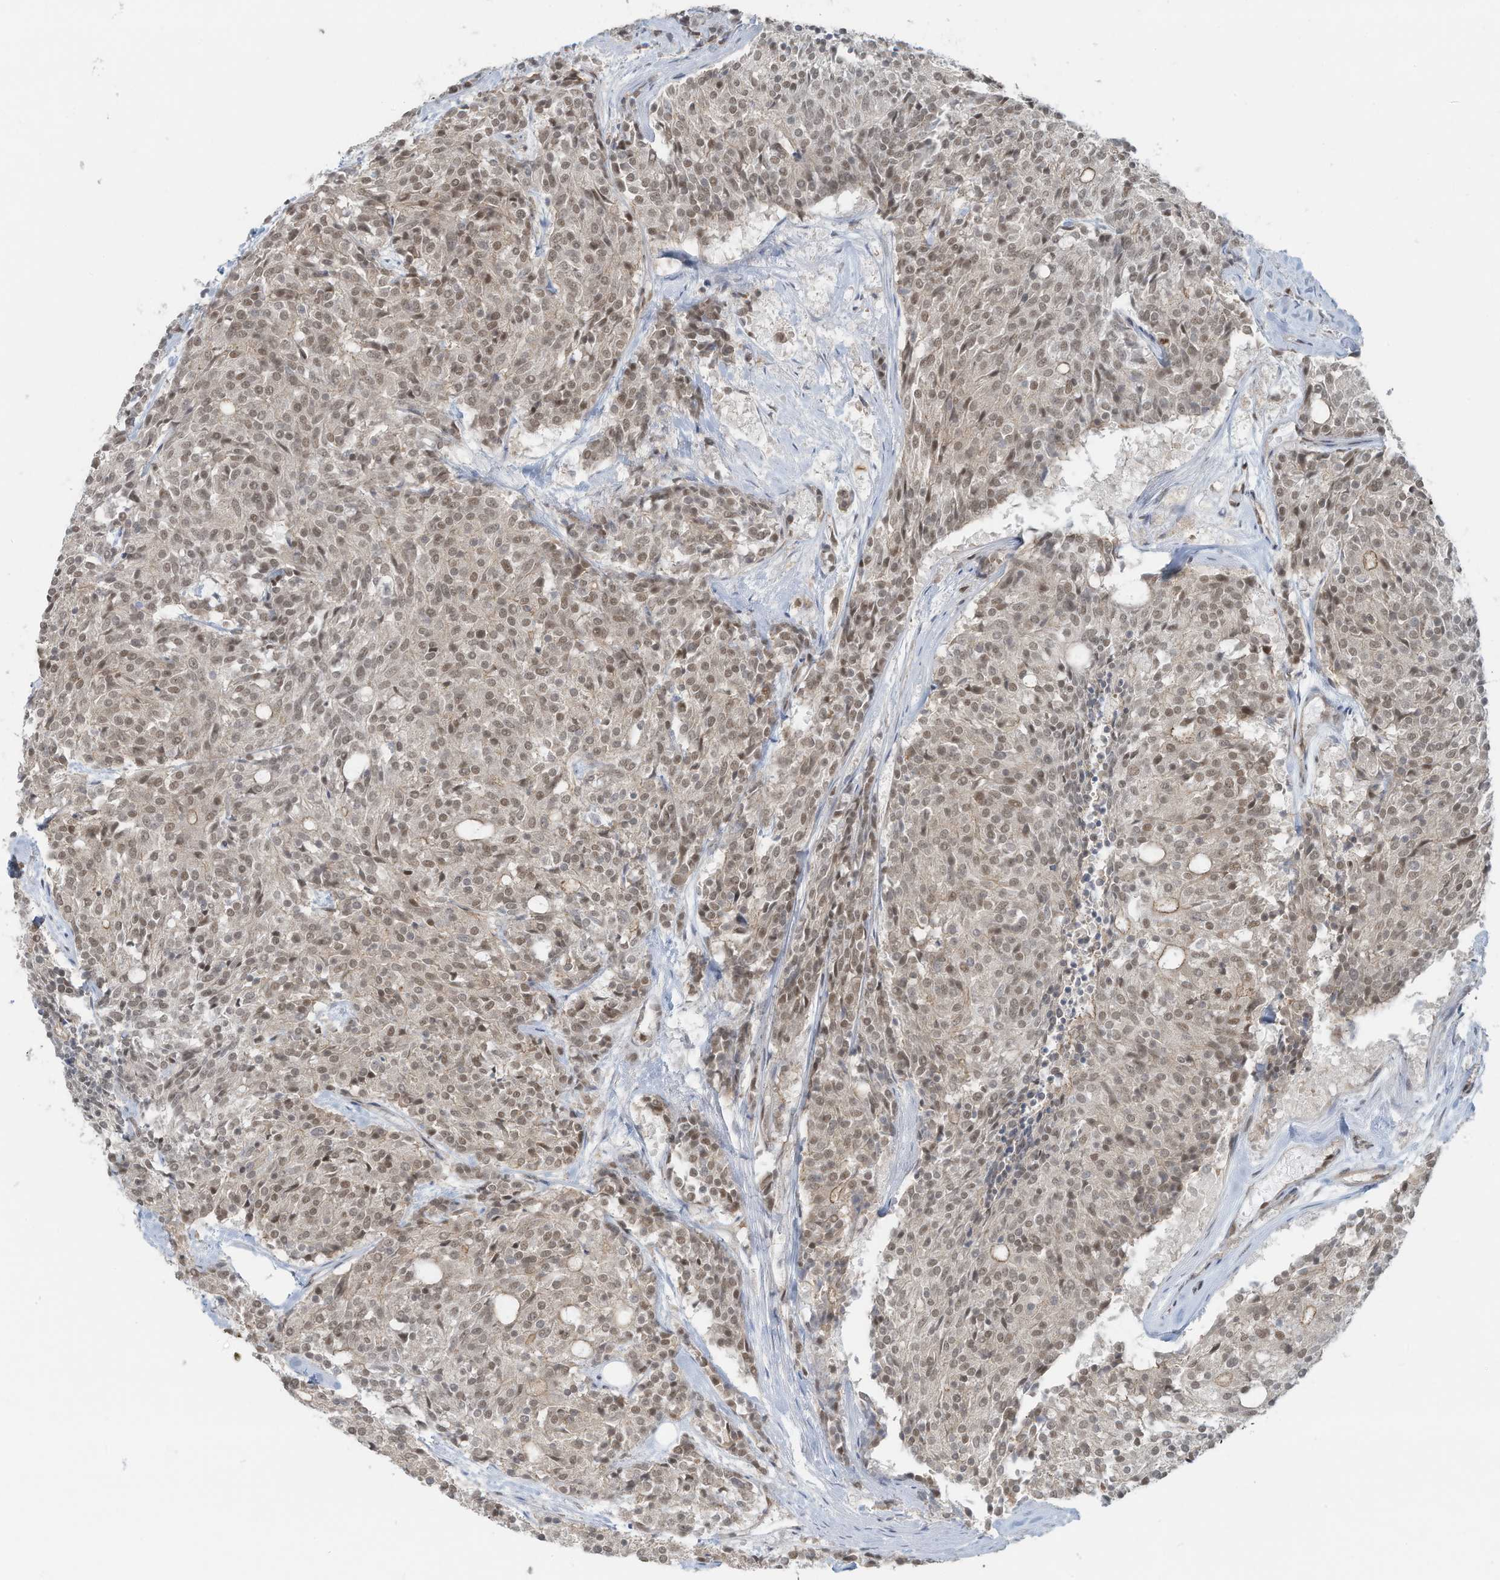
{"staining": {"intensity": "weak", "quantity": ">75%", "location": "nuclear"}, "tissue": "carcinoid", "cell_type": "Tumor cells", "image_type": "cancer", "snomed": [{"axis": "morphology", "description": "Carcinoid, malignant, NOS"}, {"axis": "topography", "description": "Pancreas"}], "caption": "Immunohistochemical staining of carcinoid shows low levels of weak nuclear expression in about >75% of tumor cells. Using DAB (3,3'-diaminobenzidine) (brown) and hematoxylin (blue) stains, captured at high magnification using brightfield microscopy.", "gene": "DBR1", "patient": {"sex": "female", "age": 54}}